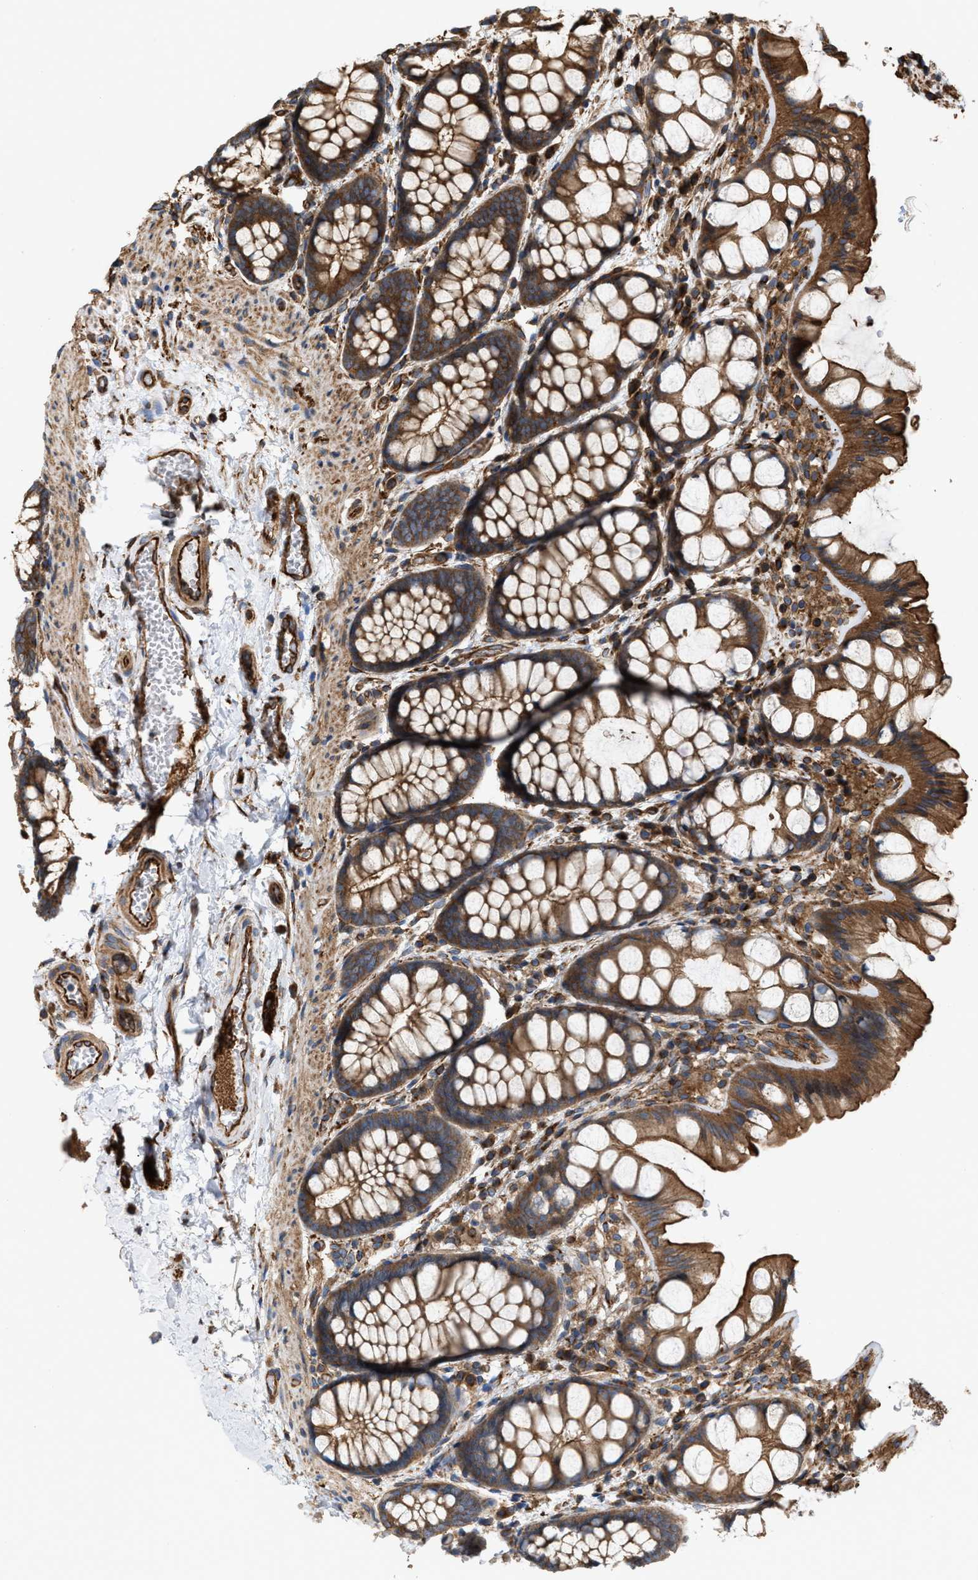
{"staining": {"intensity": "strong", "quantity": ">75%", "location": "cytoplasmic/membranous"}, "tissue": "colon", "cell_type": "Endothelial cells", "image_type": "normal", "snomed": [{"axis": "morphology", "description": "Normal tissue, NOS"}, {"axis": "topography", "description": "Colon"}], "caption": "IHC of normal human colon shows high levels of strong cytoplasmic/membranous positivity in about >75% of endothelial cells.", "gene": "EPS15L1", "patient": {"sex": "female", "age": 80}}